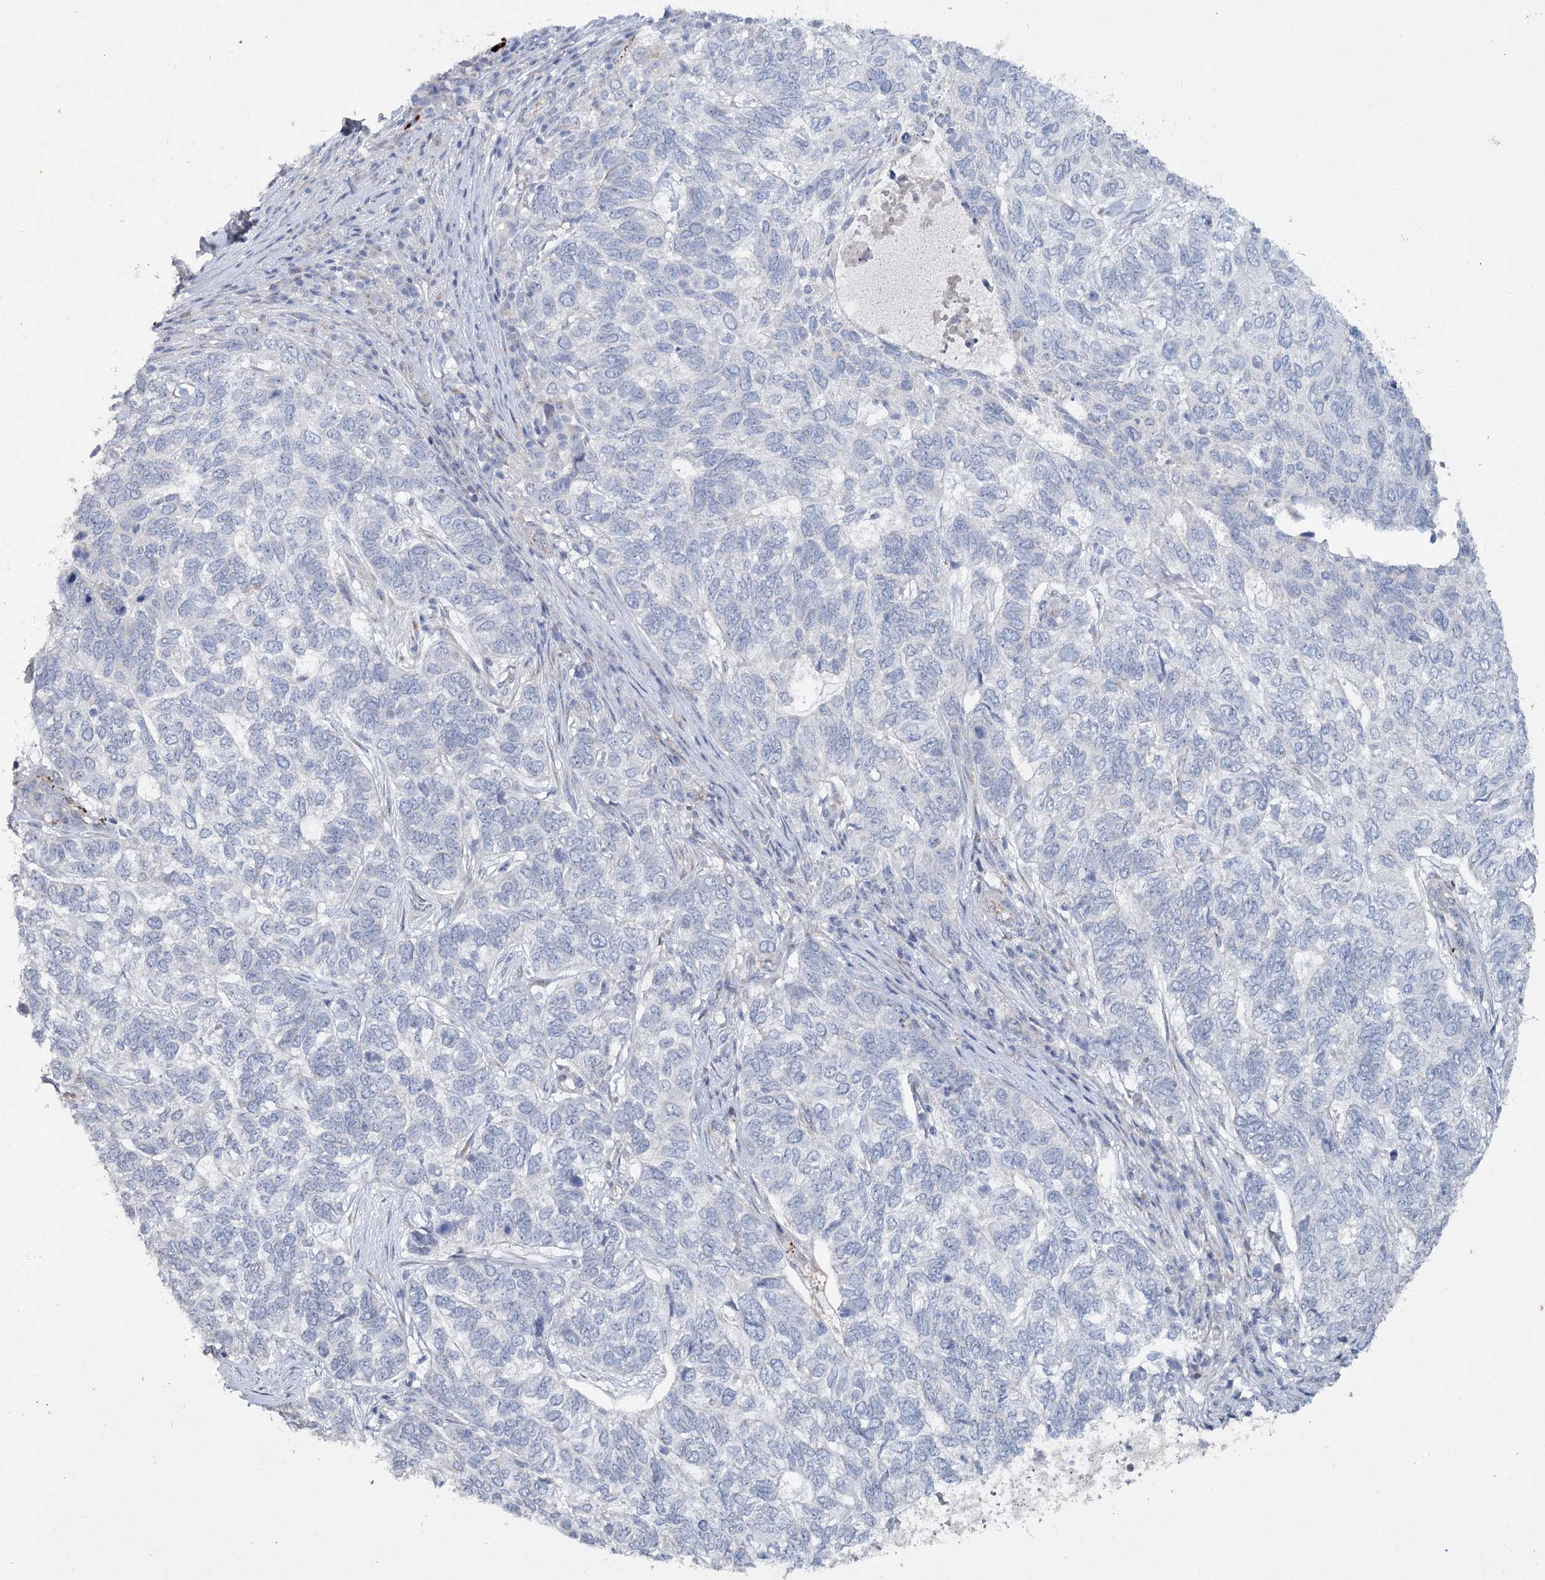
{"staining": {"intensity": "negative", "quantity": "none", "location": "none"}, "tissue": "skin cancer", "cell_type": "Tumor cells", "image_type": "cancer", "snomed": [{"axis": "morphology", "description": "Basal cell carcinoma"}, {"axis": "topography", "description": "Skin"}], "caption": "This photomicrograph is of basal cell carcinoma (skin) stained with immunohistochemistry to label a protein in brown with the nuclei are counter-stained blue. There is no expression in tumor cells.", "gene": "RFX6", "patient": {"sex": "female", "age": 65}}